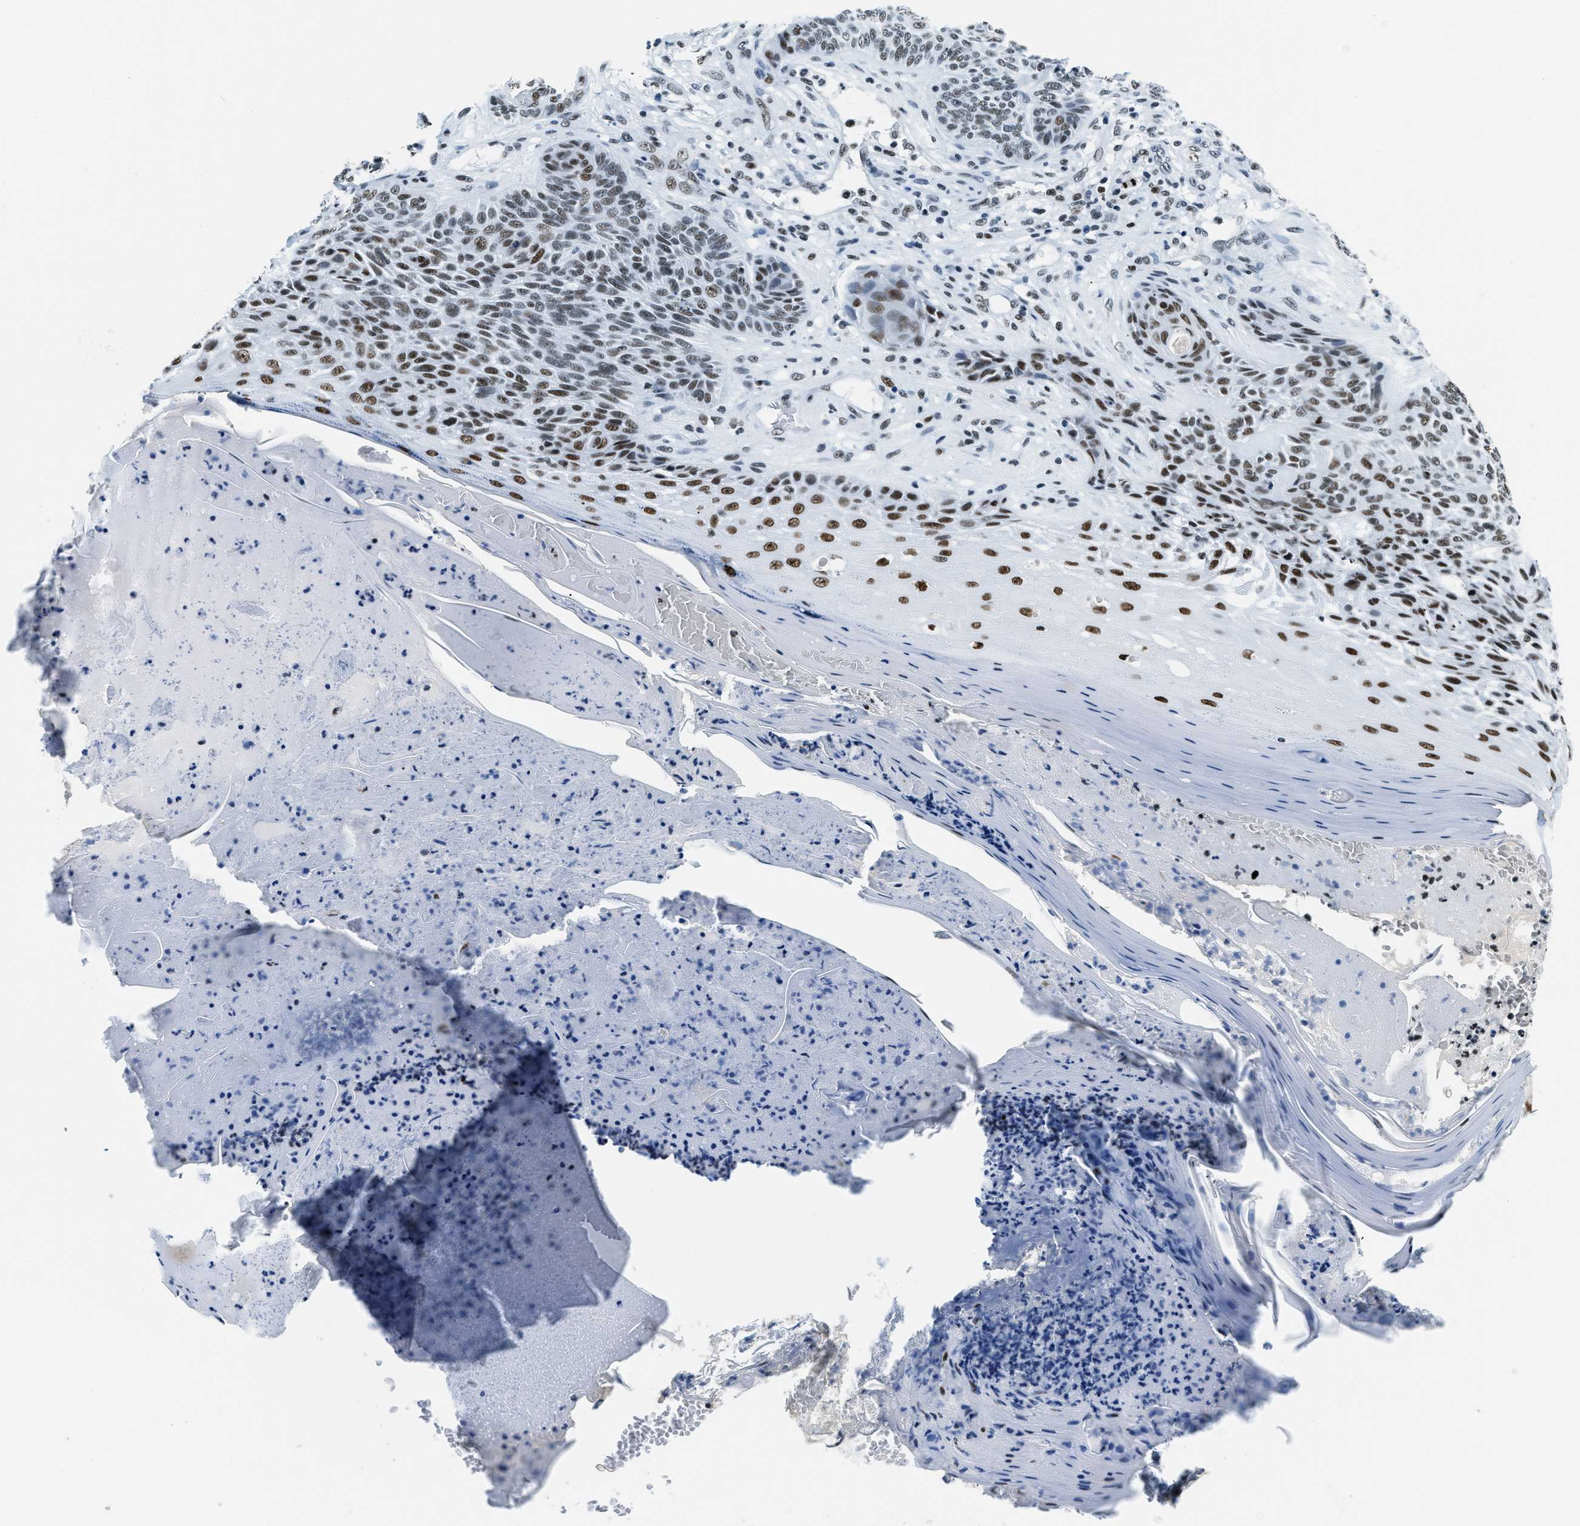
{"staining": {"intensity": "moderate", "quantity": ">75%", "location": "nuclear"}, "tissue": "skin cancer", "cell_type": "Tumor cells", "image_type": "cancer", "snomed": [{"axis": "morphology", "description": "Basal cell carcinoma"}, {"axis": "topography", "description": "Skin"}], "caption": "A brown stain labels moderate nuclear staining of a protein in human skin basal cell carcinoma tumor cells.", "gene": "TOP1", "patient": {"sex": "male", "age": 55}}